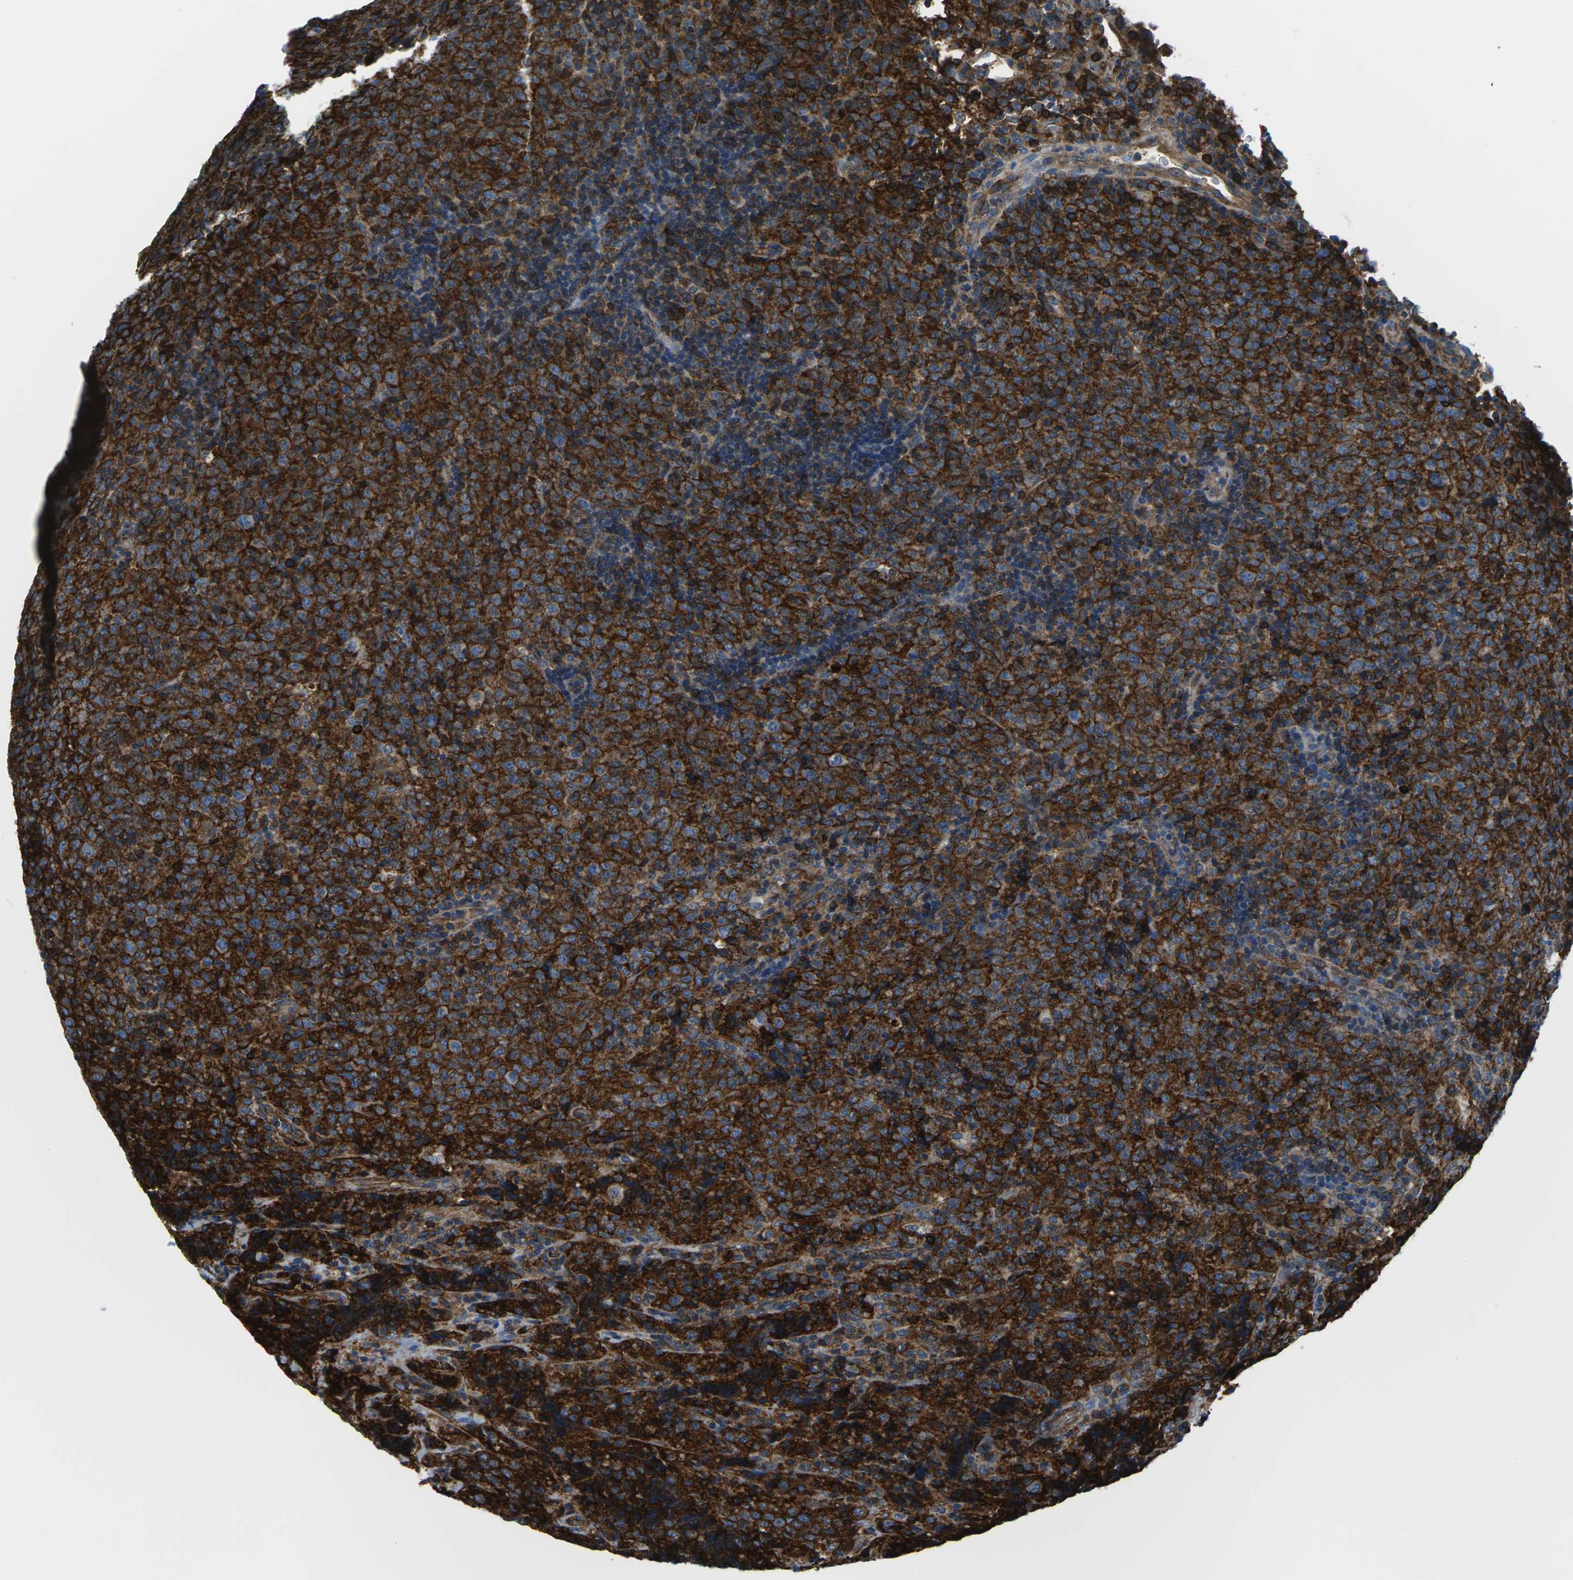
{"staining": {"intensity": "strong", "quantity": ">75%", "location": "cytoplasmic/membranous,nuclear"}, "tissue": "lymphoma", "cell_type": "Tumor cells", "image_type": "cancer", "snomed": [{"axis": "morphology", "description": "Malignant lymphoma, non-Hodgkin's type, High grade"}, {"axis": "topography", "description": "Tonsil"}], "caption": "Human lymphoma stained with a brown dye exhibits strong cytoplasmic/membranous and nuclear positive expression in approximately >75% of tumor cells.", "gene": "SOCS4", "patient": {"sex": "female", "age": 36}}